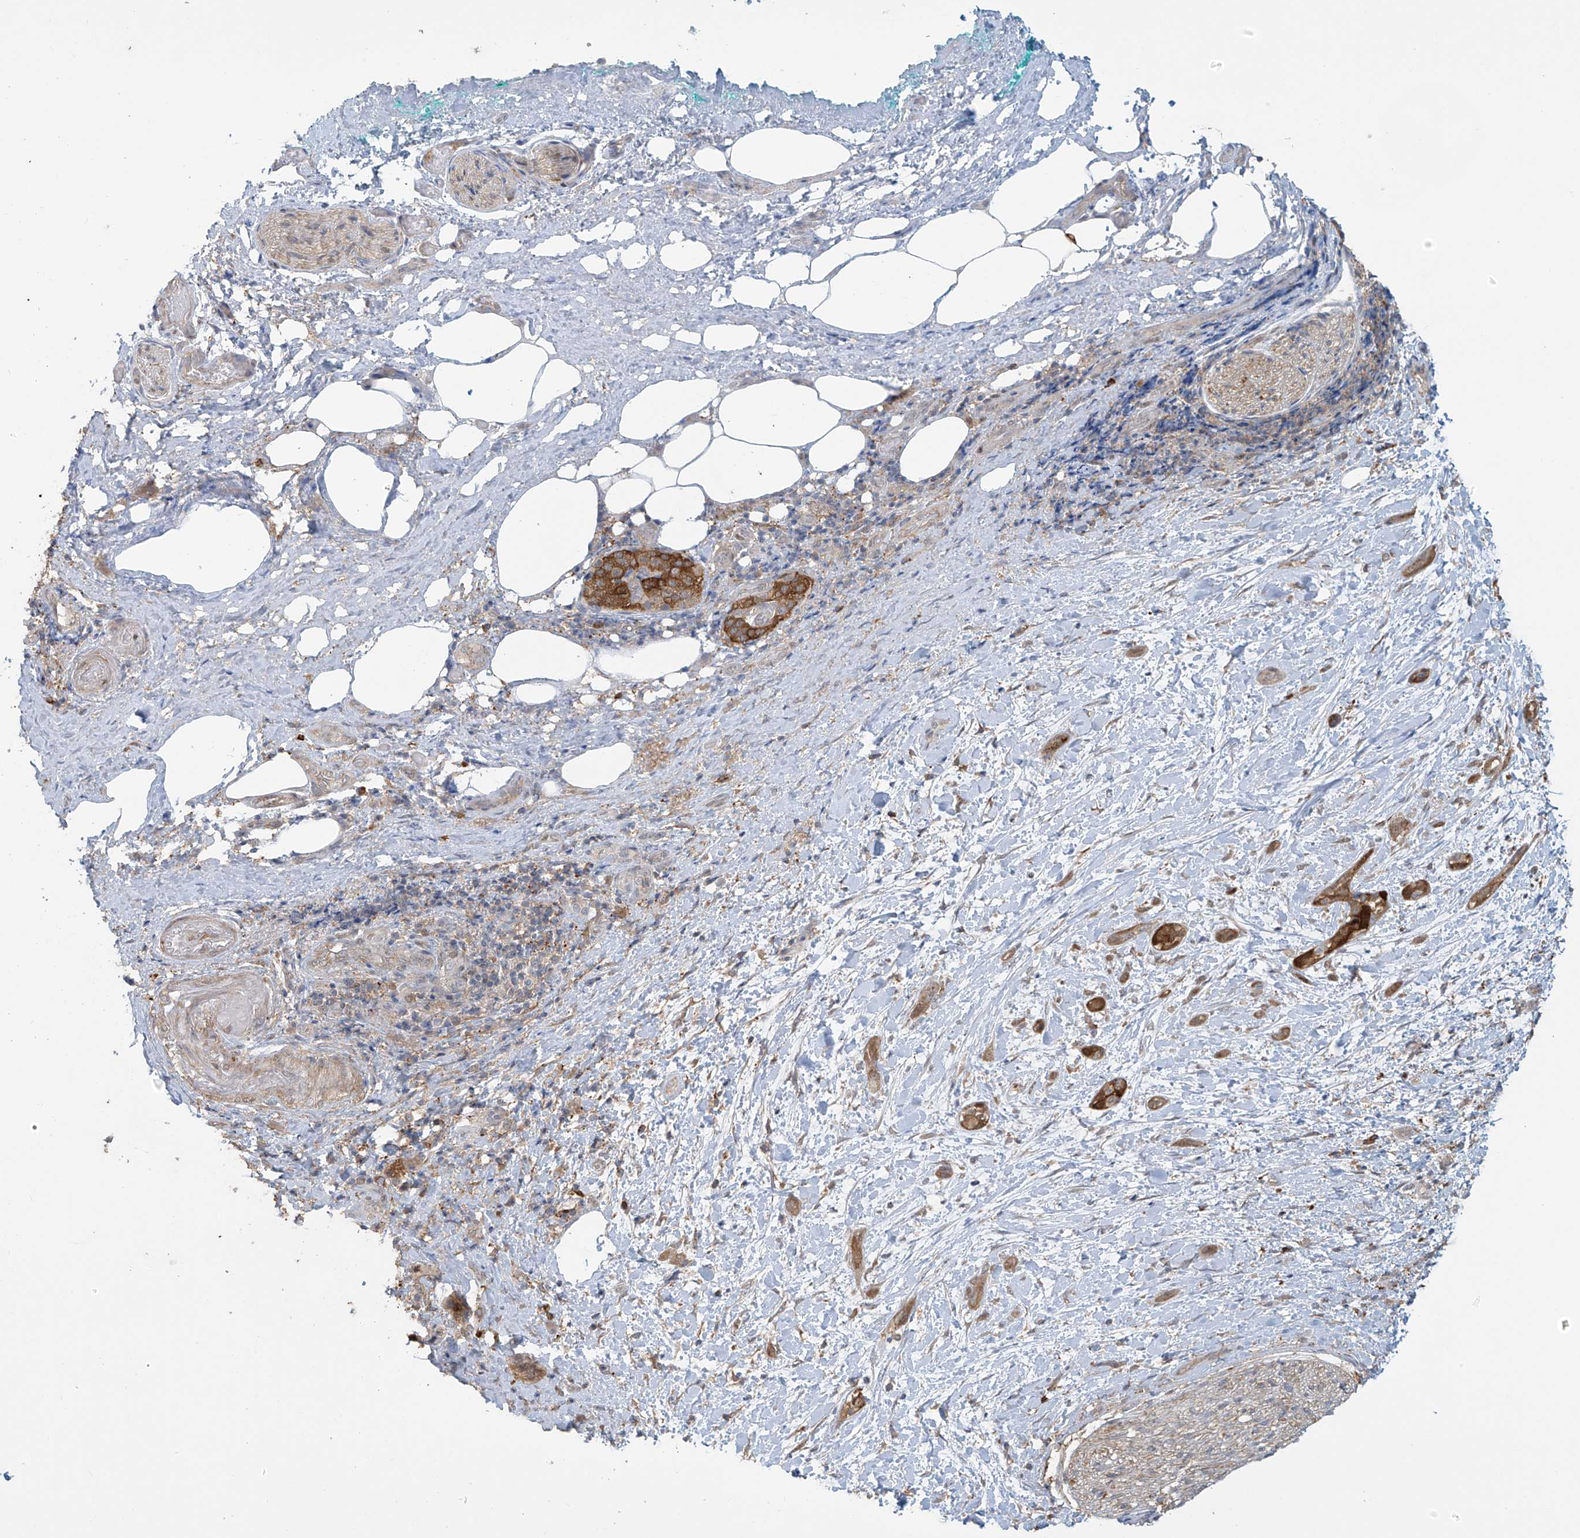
{"staining": {"intensity": "moderate", "quantity": "25%-75%", "location": "cytoplasmic/membranous"}, "tissue": "pancreatic cancer", "cell_type": "Tumor cells", "image_type": "cancer", "snomed": [{"axis": "morphology", "description": "Normal tissue, NOS"}, {"axis": "morphology", "description": "Adenocarcinoma, NOS"}, {"axis": "topography", "description": "Pancreas"}, {"axis": "topography", "description": "Peripheral nerve tissue"}], "caption": "Approximately 25%-75% of tumor cells in human pancreatic cancer display moderate cytoplasmic/membranous protein staining as visualized by brown immunohistochemical staining.", "gene": "TAGAP", "patient": {"sex": "female", "age": 63}}